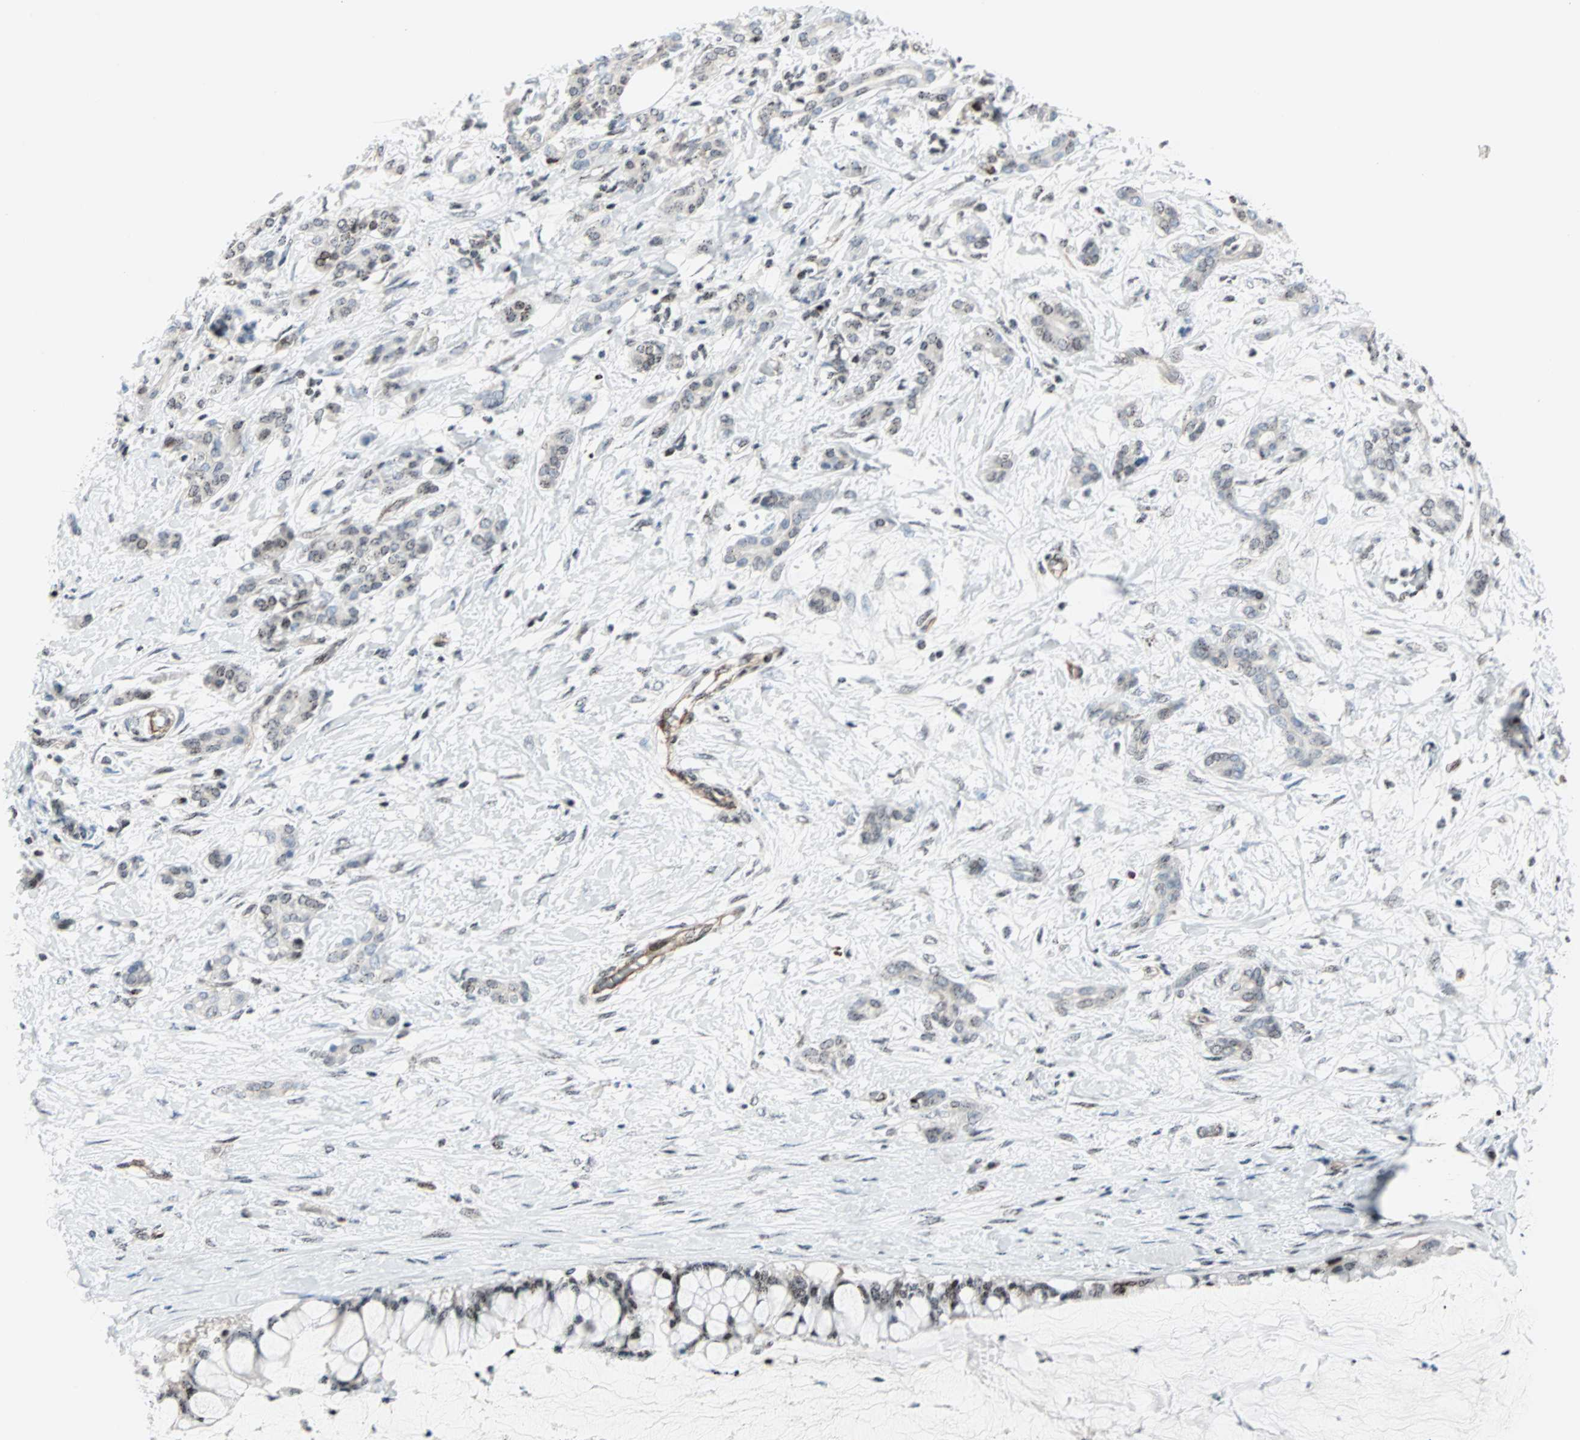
{"staining": {"intensity": "weak", "quantity": ">75%", "location": "nuclear"}, "tissue": "pancreatic cancer", "cell_type": "Tumor cells", "image_type": "cancer", "snomed": [{"axis": "morphology", "description": "Adenocarcinoma, NOS"}, {"axis": "topography", "description": "Pancreas"}], "caption": "Immunohistochemical staining of human pancreatic cancer reveals weak nuclear protein staining in about >75% of tumor cells. The staining was performed using DAB (3,3'-diaminobenzidine), with brown indicating positive protein expression. Nuclei are stained blue with hematoxylin.", "gene": "CENPA", "patient": {"sex": "male", "age": 41}}